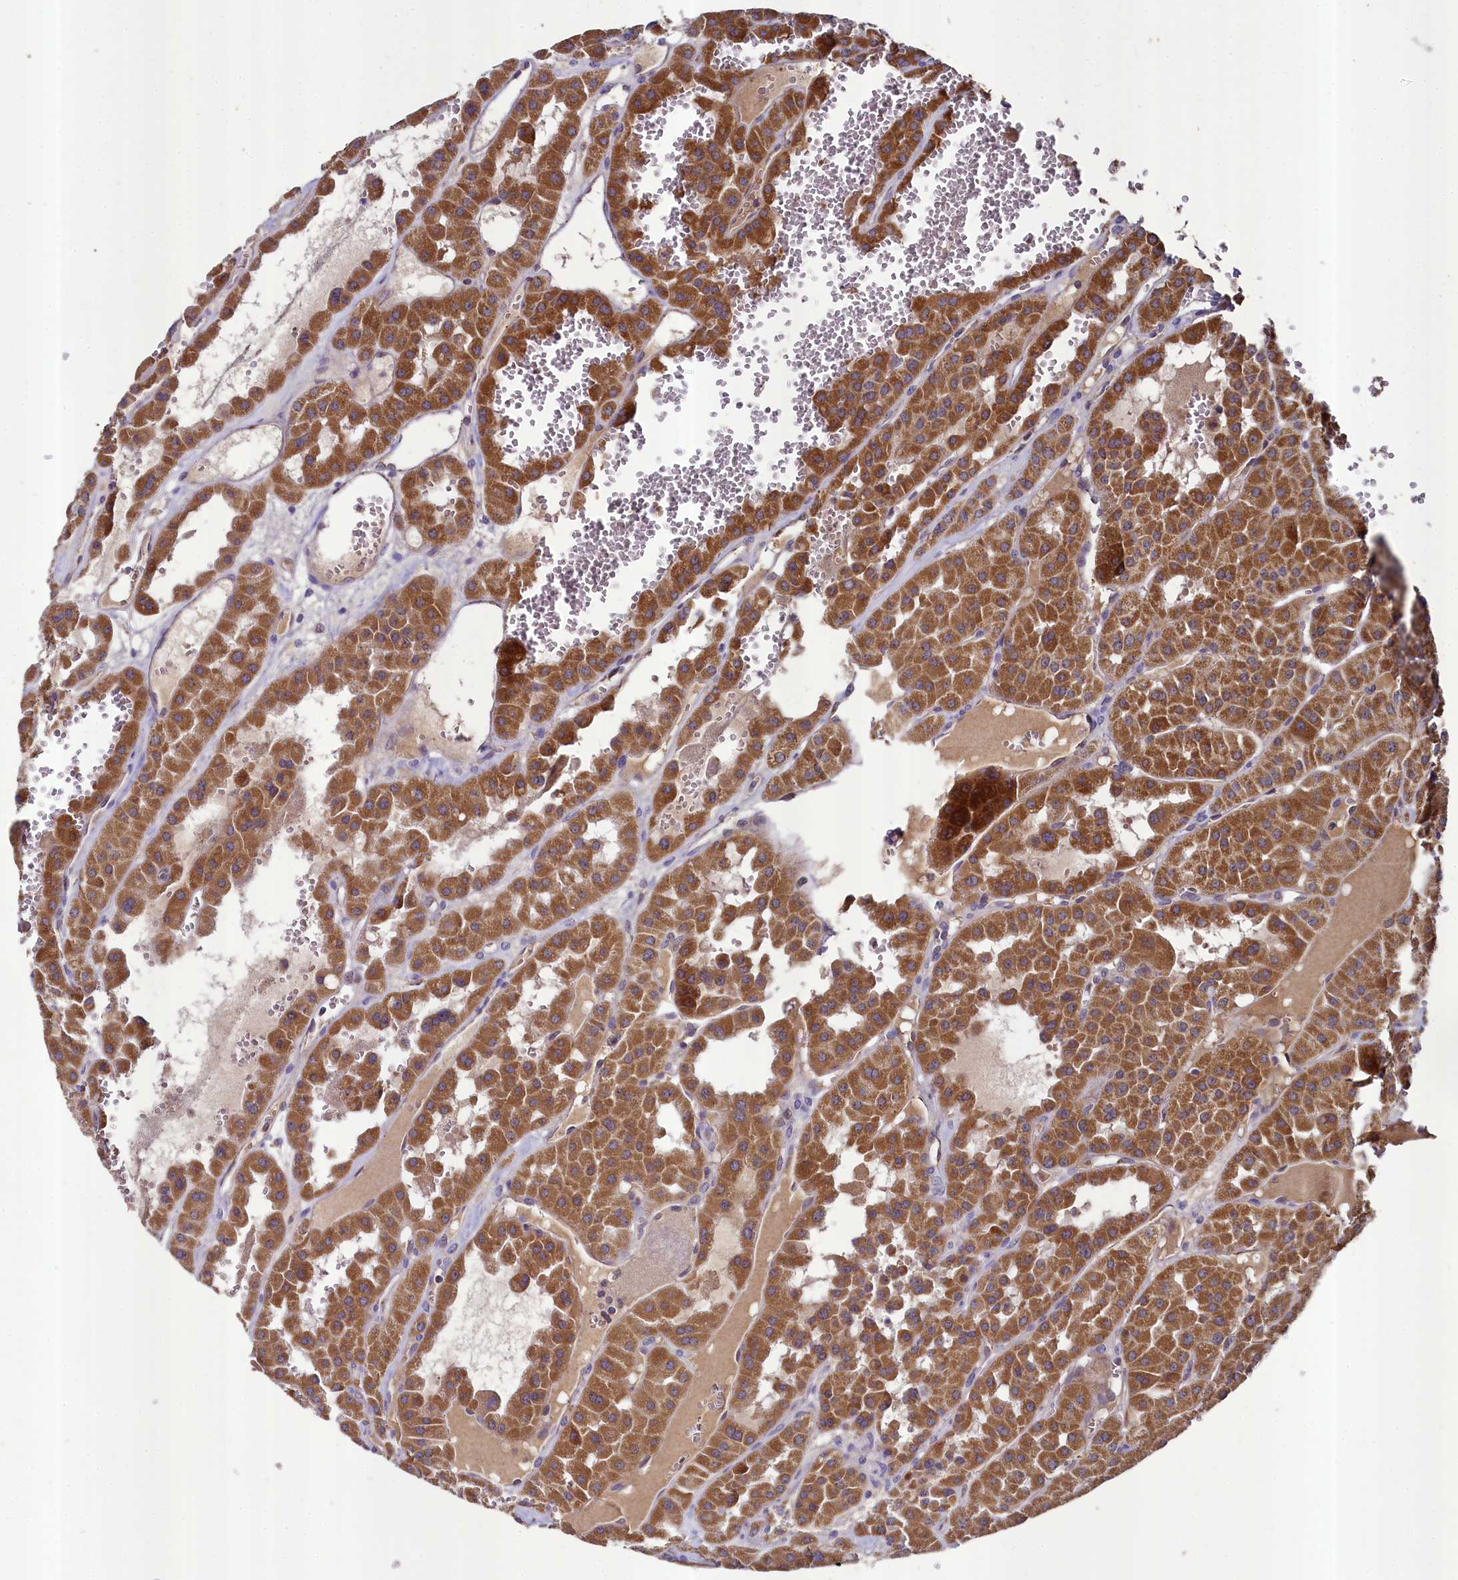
{"staining": {"intensity": "strong", "quantity": ">75%", "location": "cytoplasmic/membranous"}, "tissue": "renal cancer", "cell_type": "Tumor cells", "image_type": "cancer", "snomed": [{"axis": "morphology", "description": "Carcinoma, NOS"}, {"axis": "topography", "description": "Kidney"}], "caption": "A high amount of strong cytoplasmic/membranous positivity is identified in approximately >75% of tumor cells in carcinoma (renal) tissue.", "gene": "METTL4", "patient": {"sex": "female", "age": 75}}